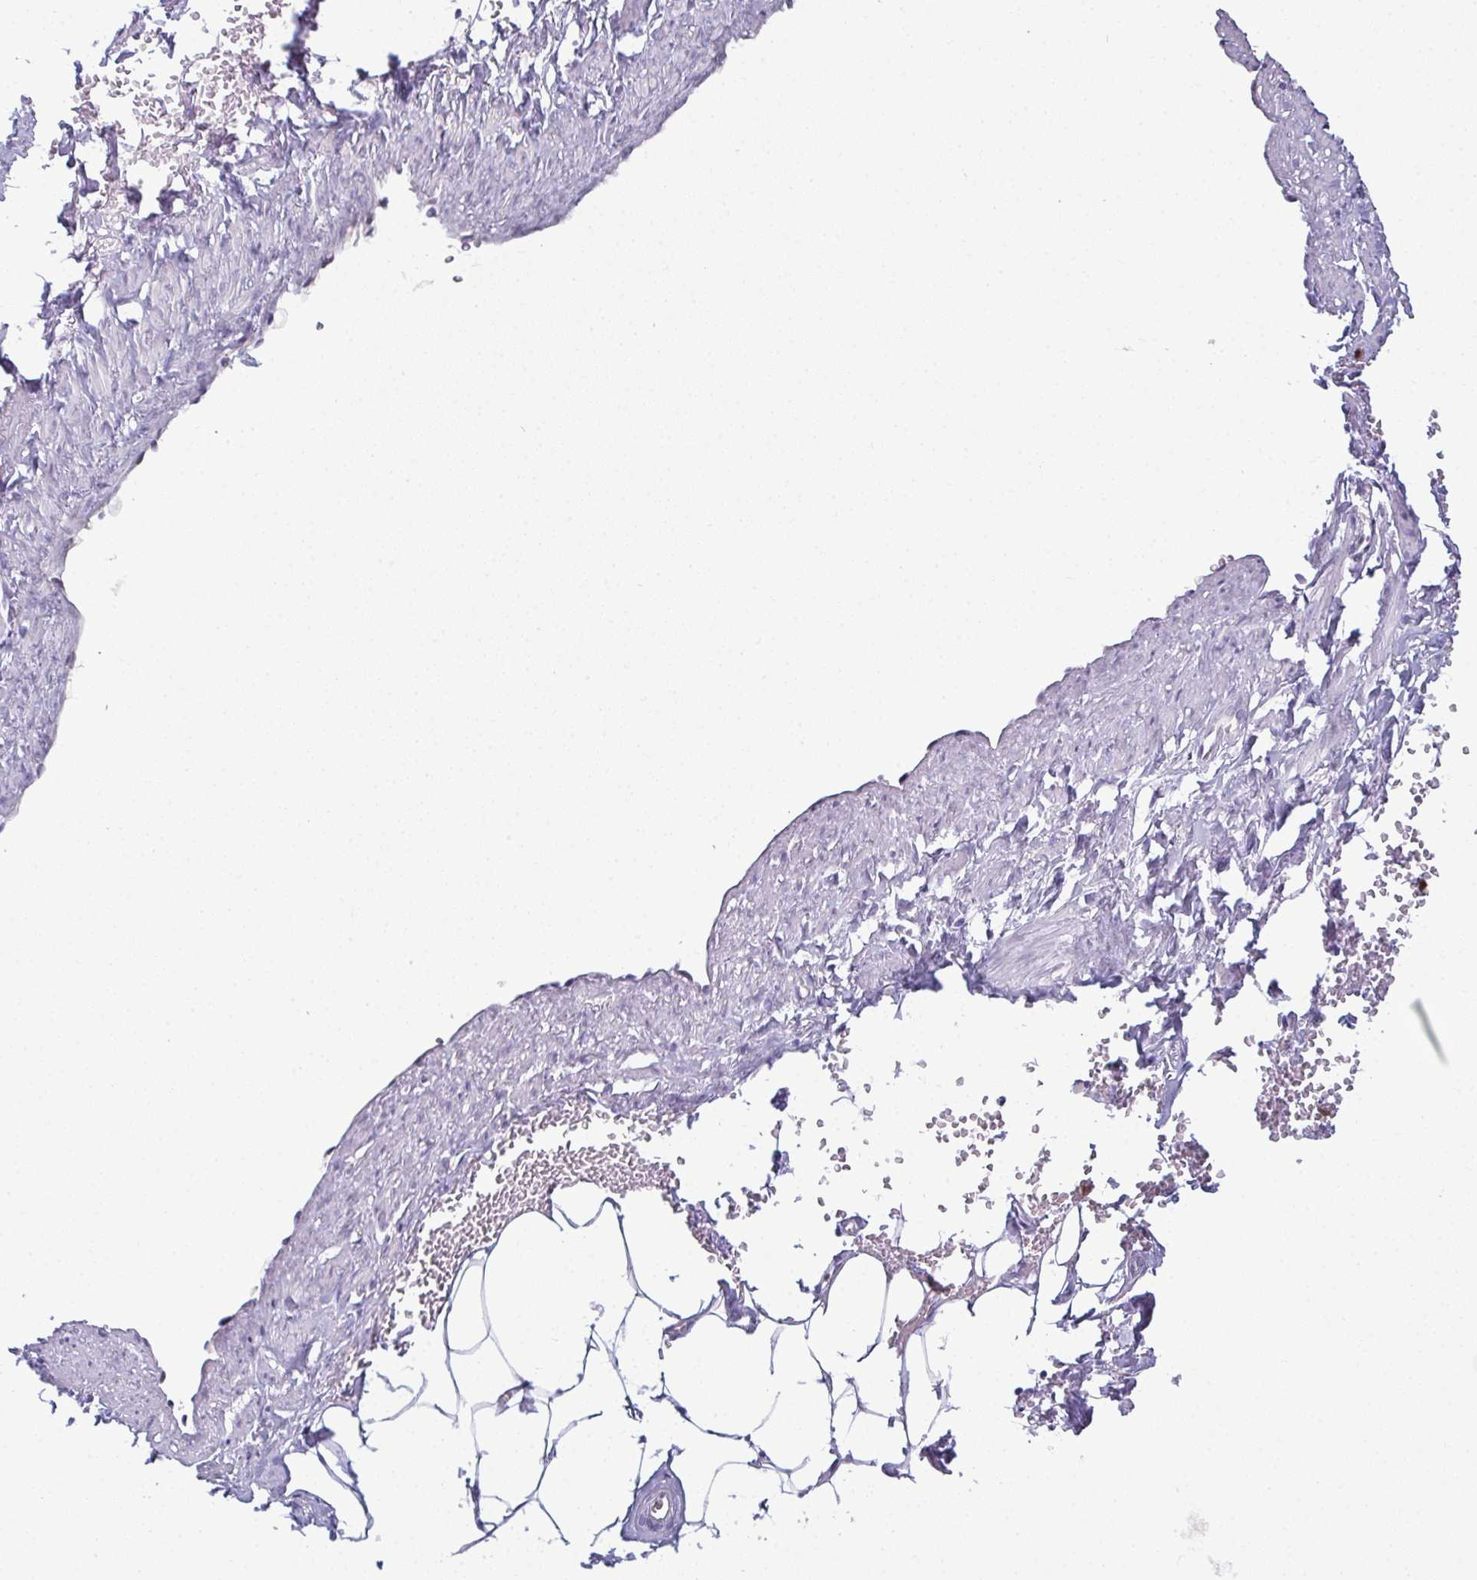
{"staining": {"intensity": "negative", "quantity": "none", "location": "none"}, "tissue": "adipose tissue", "cell_type": "Adipocytes", "image_type": "normal", "snomed": [{"axis": "morphology", "description": "Normal tissue, NOS"}, {"axis": "topography", "description": "Prostate"}, {"axis": "topography", "description": "Peripheral nerve tissue"}], "caption": "This is a photomicrograph of immunohistochemistry staining of unremarkable adipose tissue, which shows no staining in adipocytes.", "gene": "CDA", "patient": {"sex": "male", "age": 55}}